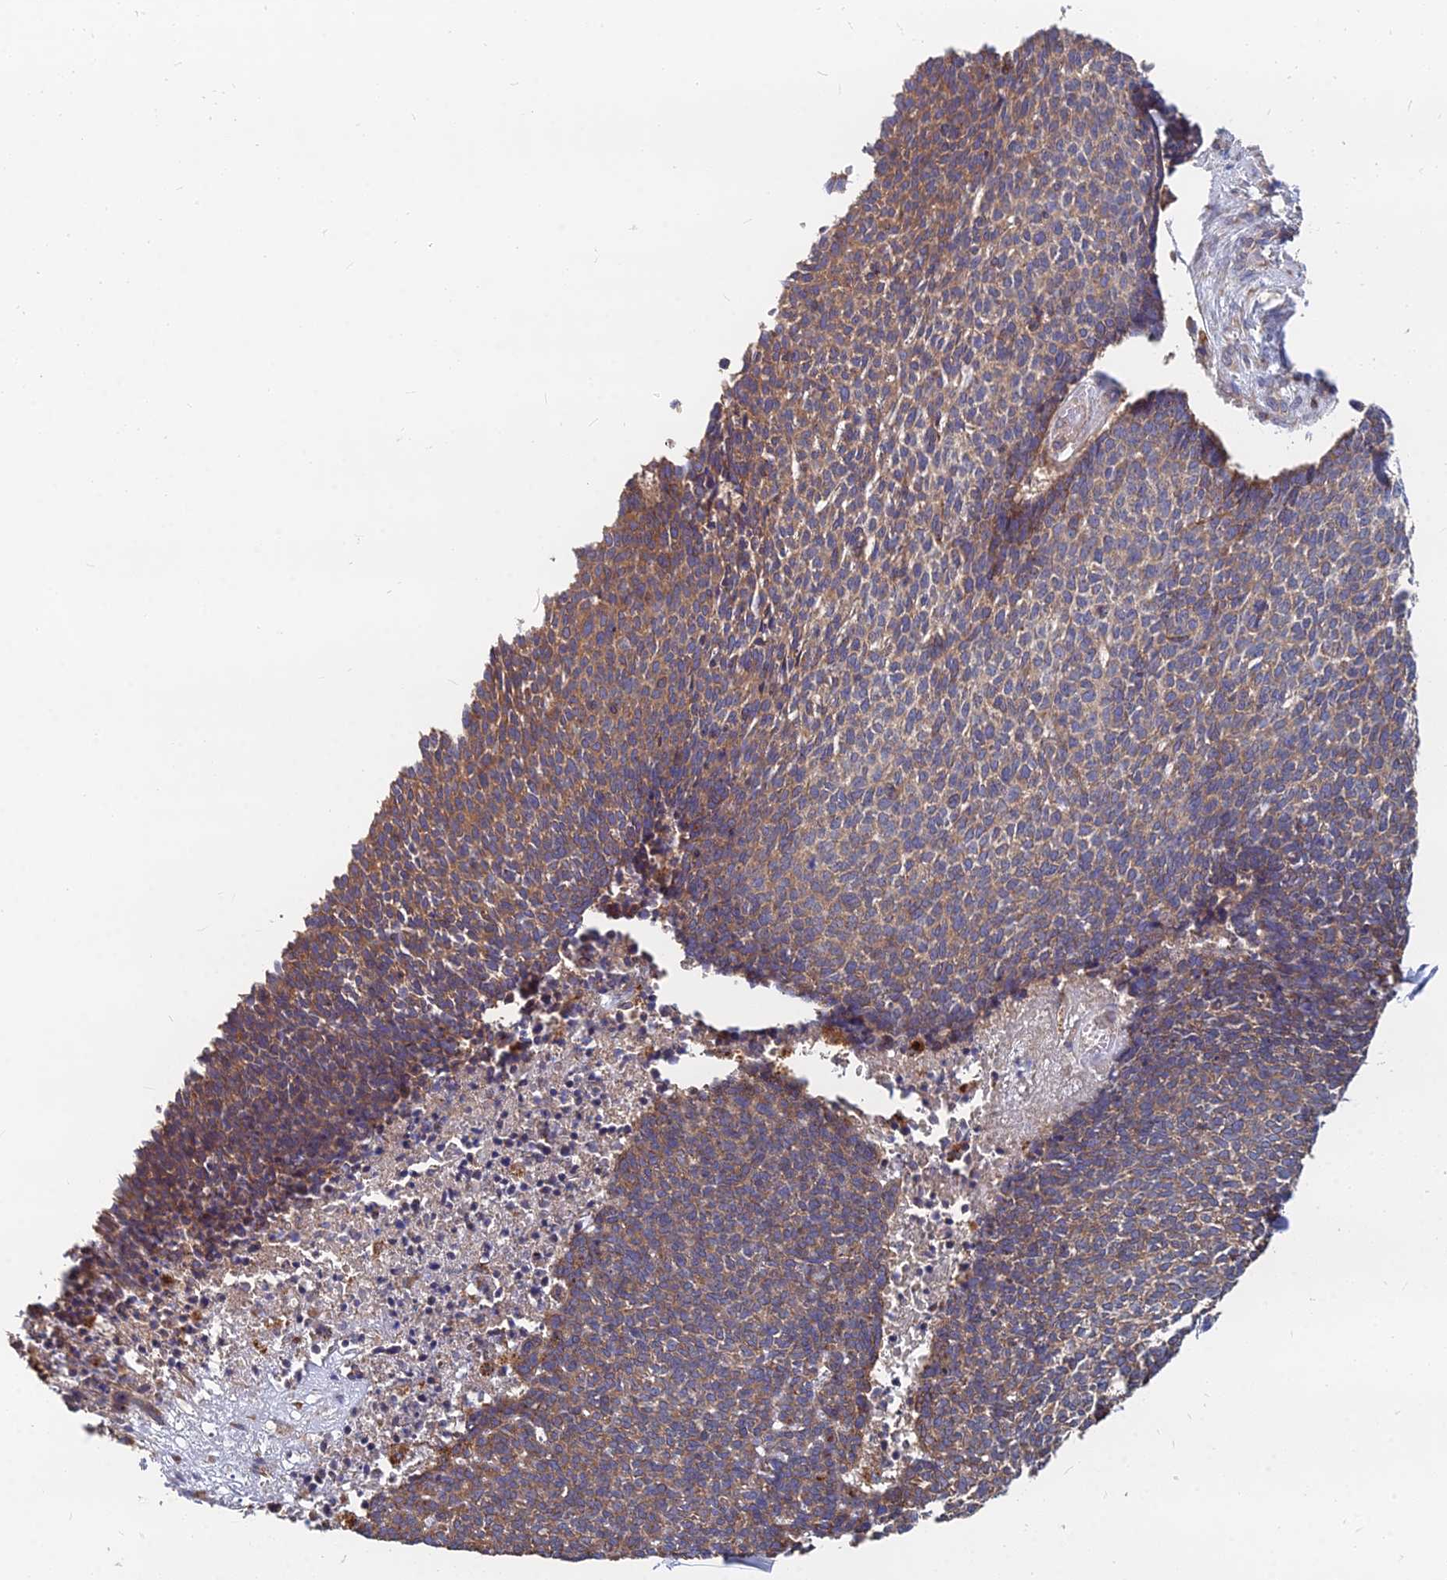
{"staining": {"intensity": "moderate", "quantity": ">75%", "location": "cytoplasmic/membranous"}, "tissue": "skin cancer", "cell_type": "Tumor cells", "image_type": "cancer", "snomed": [{"axis": "morphology", "description": "Basal cell carcinoma"}, {"axis": "topography", "description": "Skin"}], "caption": "Skin cancer stained for a protein displays moderate cytoplasmic/membranous positivity in tumor cells.", "gene": "CCZ1", "patient": {"sex": "female", "age": 84}}